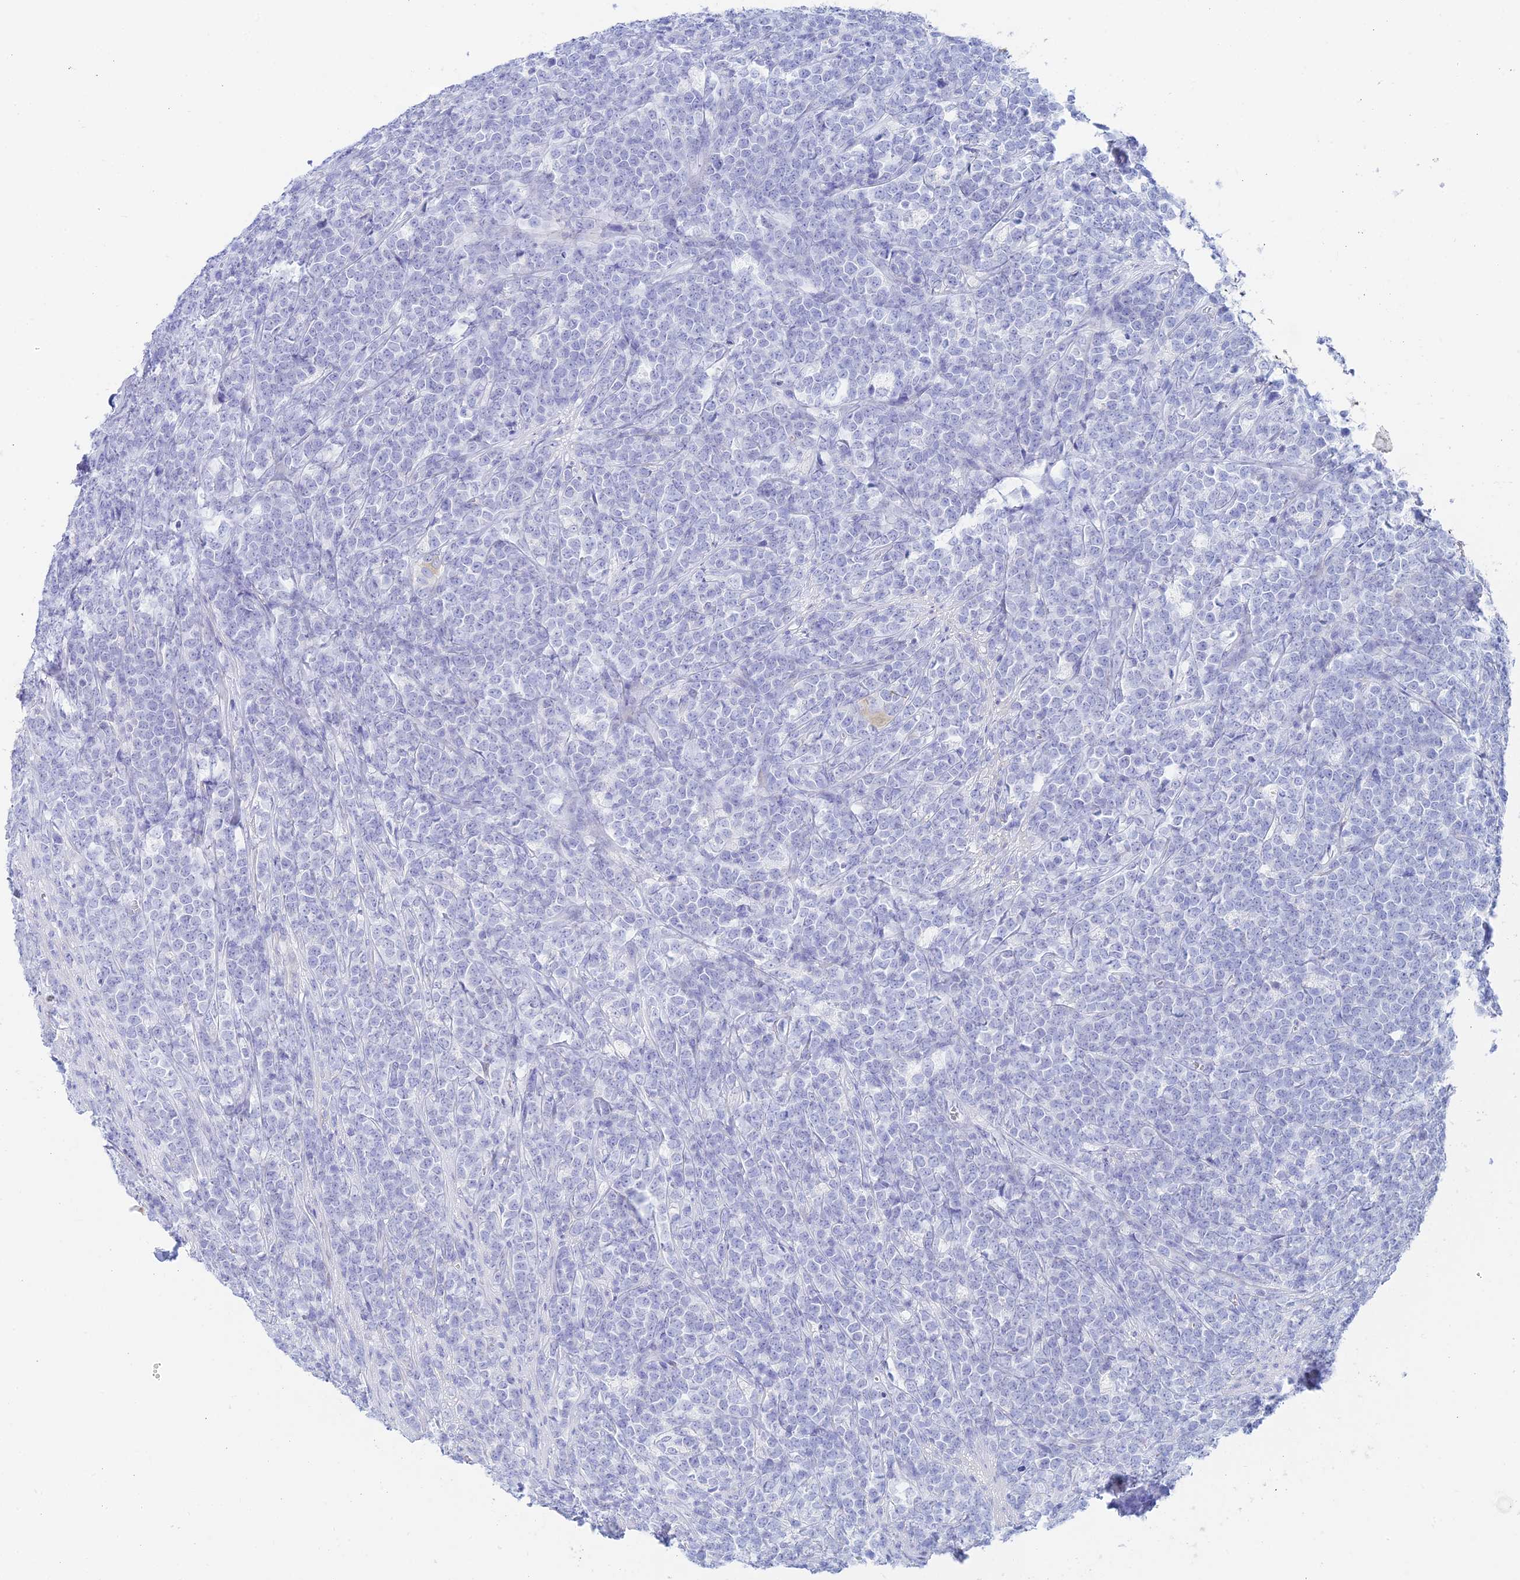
{"staining": {"intensity": "negative", "quantity": "none", "location": "none"}, "tissue": "lymphoma", "cell_type": "Tumor cells", "image_type": "cancer", "snomed": [{"axis": "morphology", "description": "Malignant lymphoma, non-Hodgkin's type, High grade"}, {"axis": "topography", "description": "Small intestine"}], "caption": "Tumor cells show no significant protein expression in high-grade malignant lymphoma, non-Hodgkin's type.", "gene": "CEP152", "patient": {"sex": "male", "age": 8}}